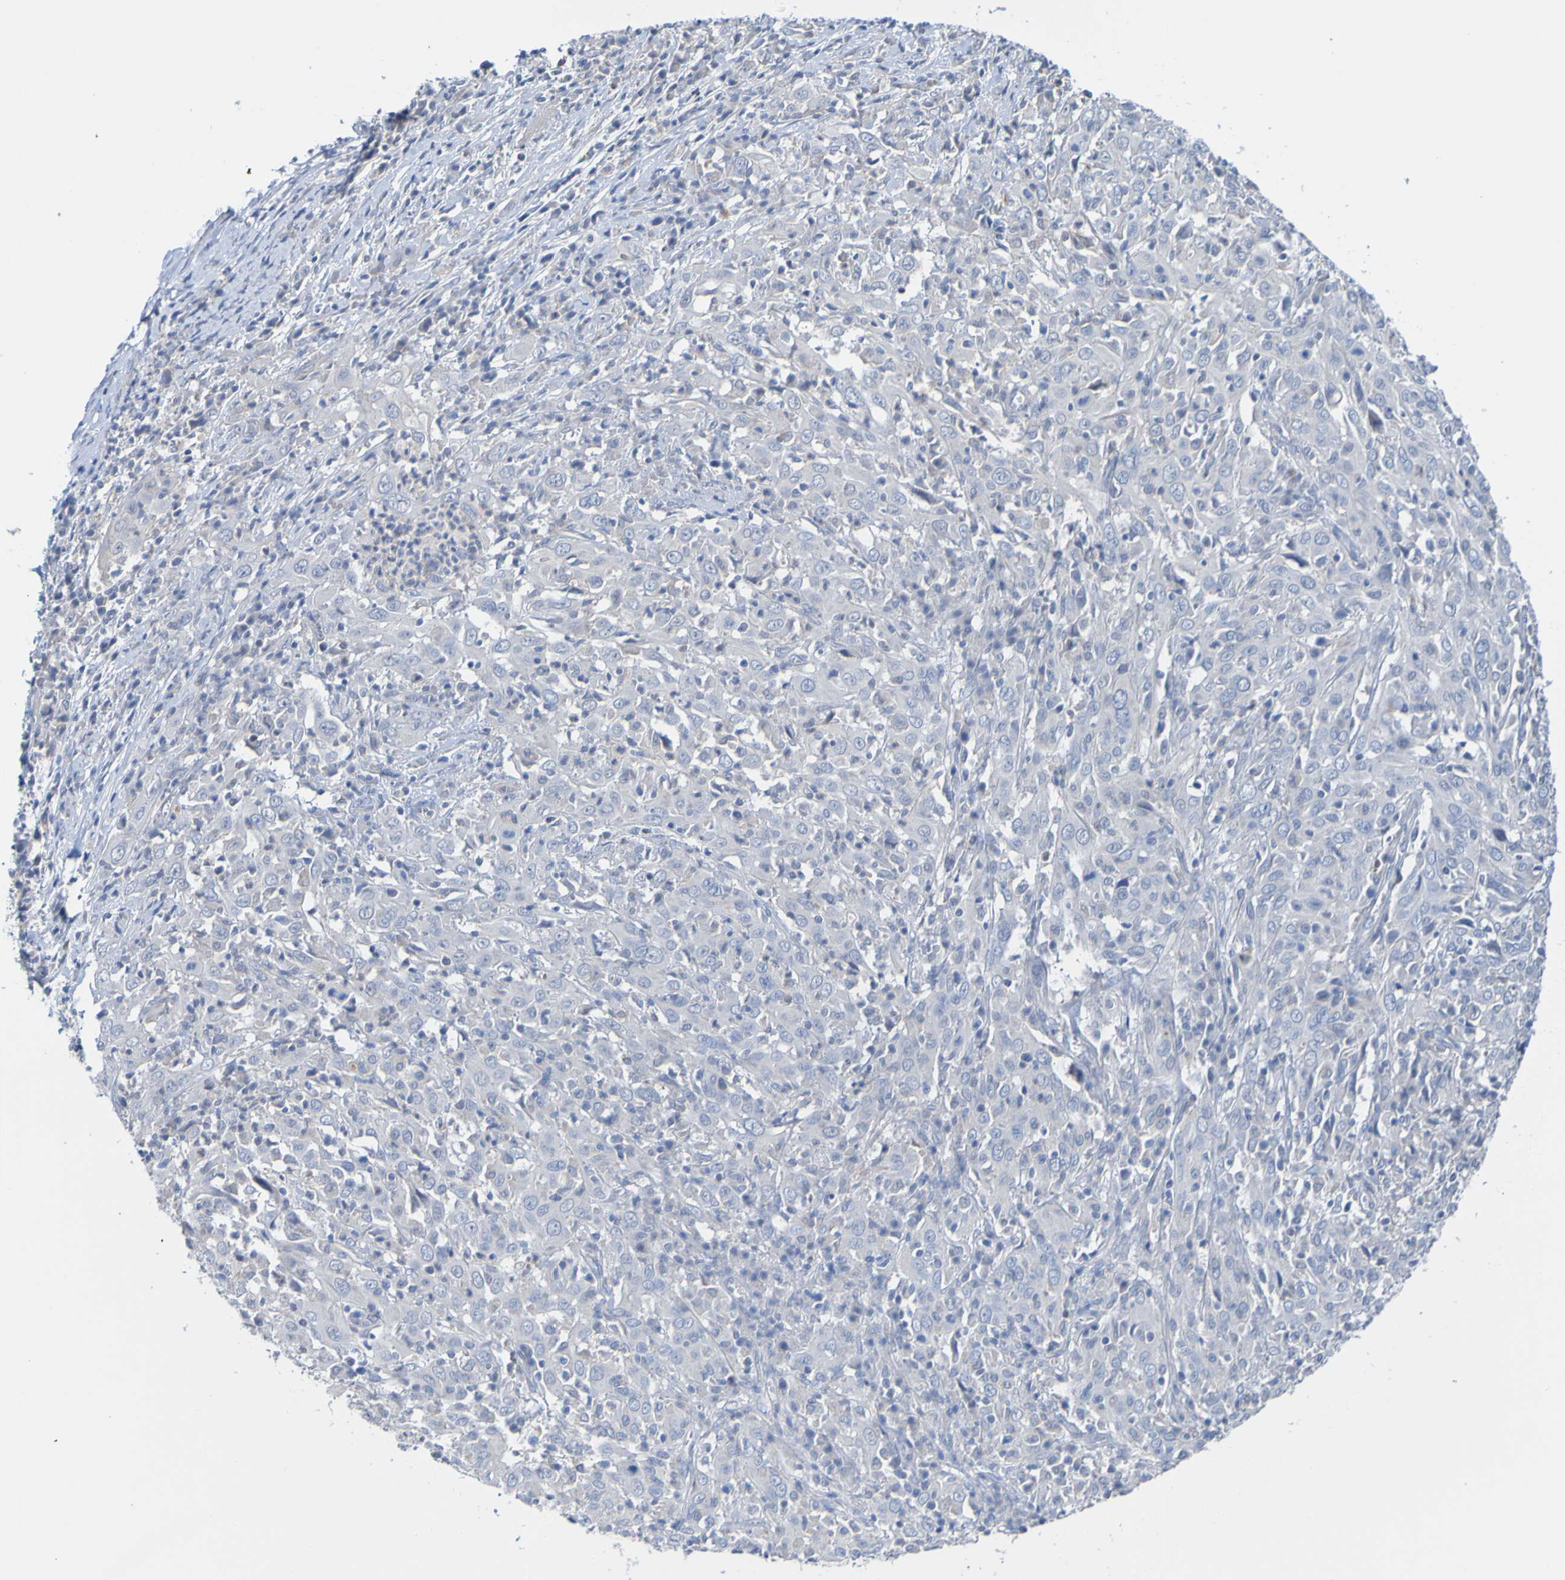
{"staining": {"intensity": "negative", "quantity": "none", "location": "none"}, "tissue": "cervical cancer", "cell_type": "Tumor cells", "image_type": "cancer", "snomed": [{"axis": "morphology", "description": "Squamous cell carcinoma, NOS"}, {"axis": "topography", "description": "Cervix"}], "caption": "Cervical cancer (squamous cell carcinoma) was stained to show a protein in brown. There is no significant expression in tumor cells.", "gene": "ACMSD", "patient": {"sex": "female", "age": 46}}